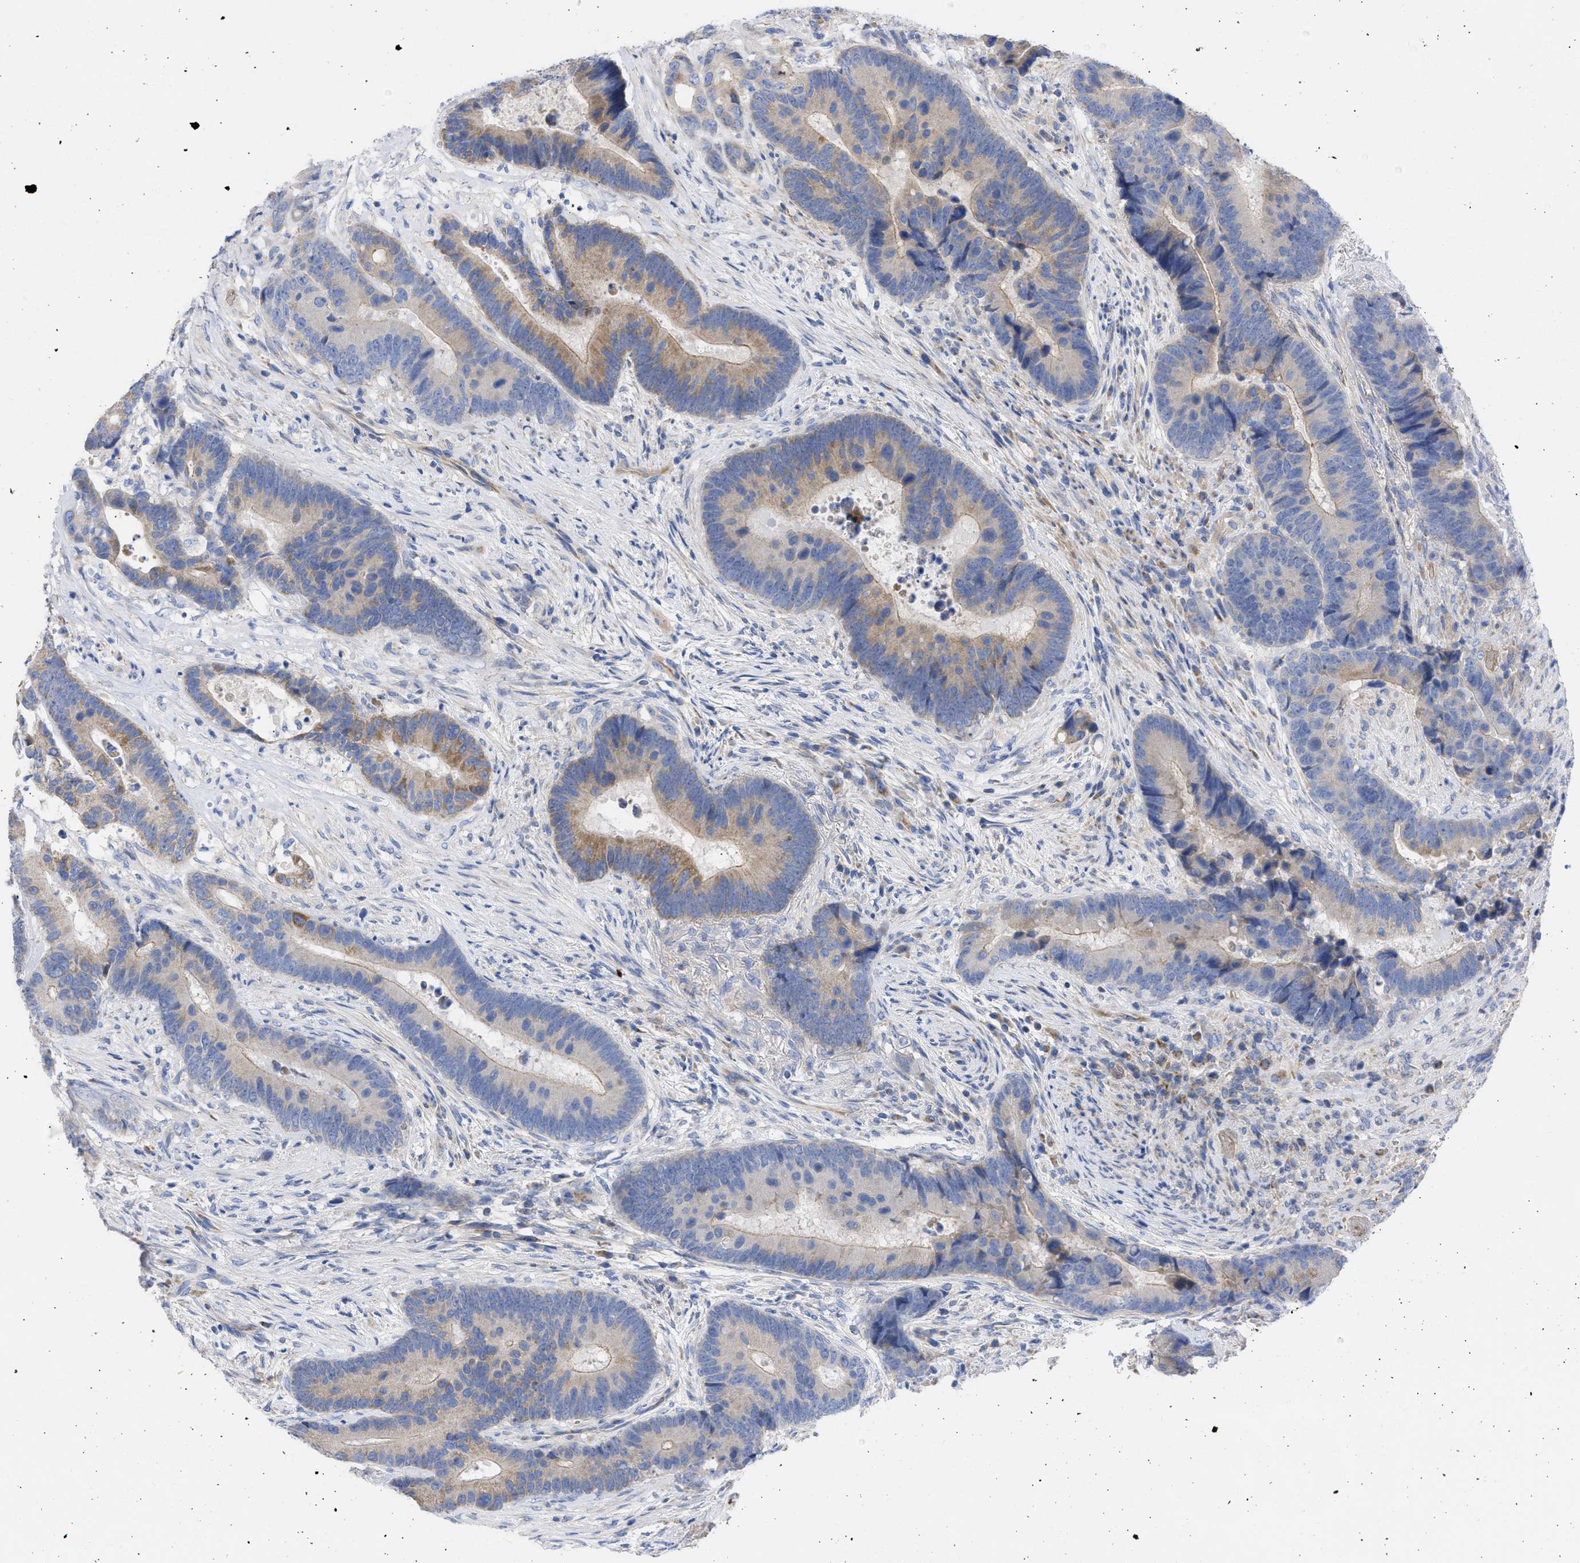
{"staining": {"intensity": "moderate", "quantity": "25%-75%", "location": "cytoplasmic/membranous"}, "tissue": "colorectal cancer", "cell_type": "Tumor cells", "image_type": "cancer", "snomed": [{"axis": "morphology", "description": "Adenocarcinoma, NOS"}, {"axis": "topography", "description": "Rectum"}], "caption": "Immunohistochemical staining of human colorectal cancer reveals moderate cytoplasmic/membranous protein positivity in about 25%-75% of tumor cells. (Stains: DAB (3,3'-diaminobenzidine) in brown, nuclei in blue, Microscopy: brightfield microscopy at high magnification).", "gene": "BTG3", "patient": {"sex": "female", "age": 89}}